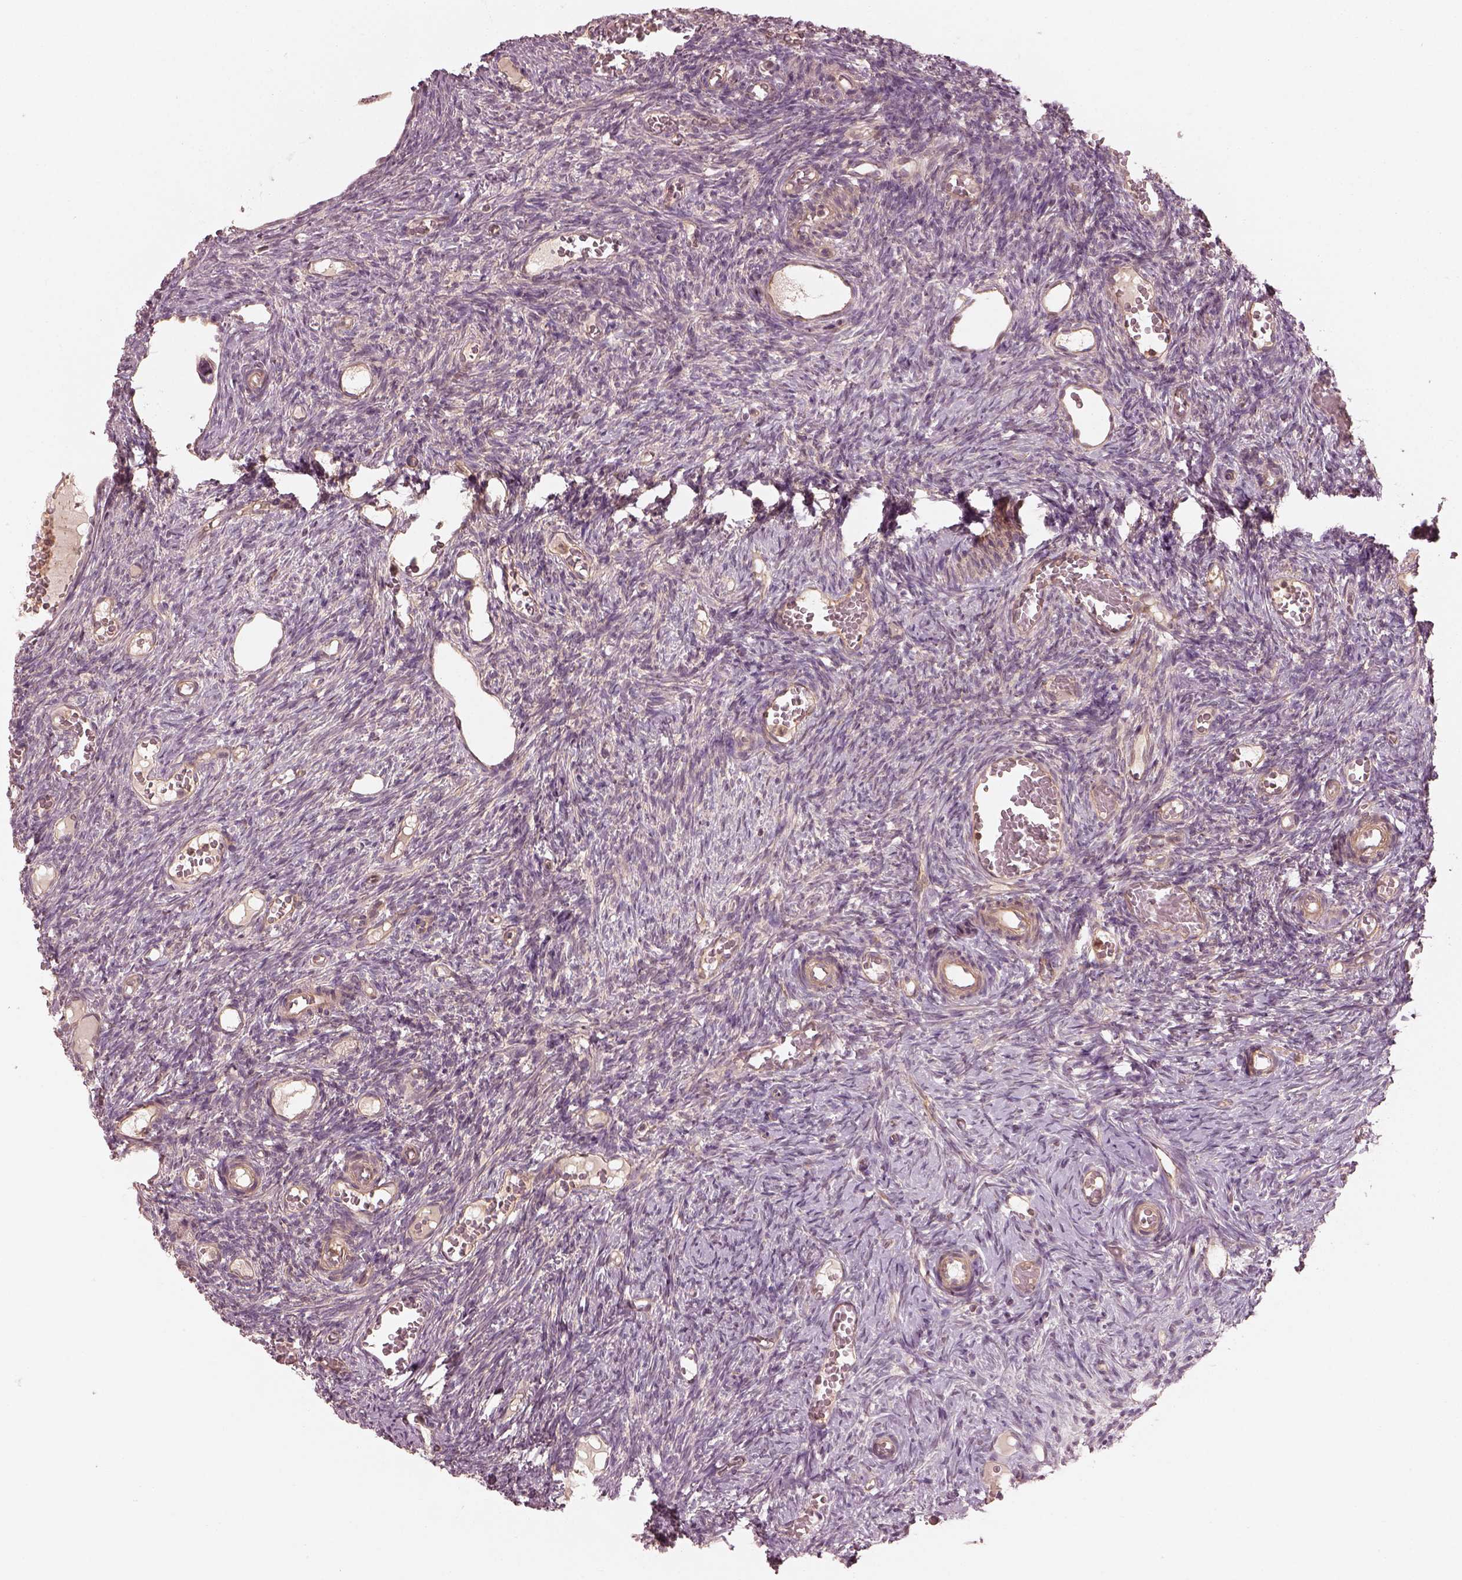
{"staining": {"intensity": "negative", "quantity": "none", "location": "none"}, "tissue": "ovary", "cell_type": "Ovarian stroma cells", "image_type": "normal", "snomed": [{"axis": "morphology", "description": "Normal tissue, NOS"}, {"axis": "topography", "description": "Ovary"}], "caption": "Protein analysis of unremarkable ovary displays no significant expression in ovarian stroma cells.", "gene": "FAM107B", "patient": {"sex": "female", "age": 39}}